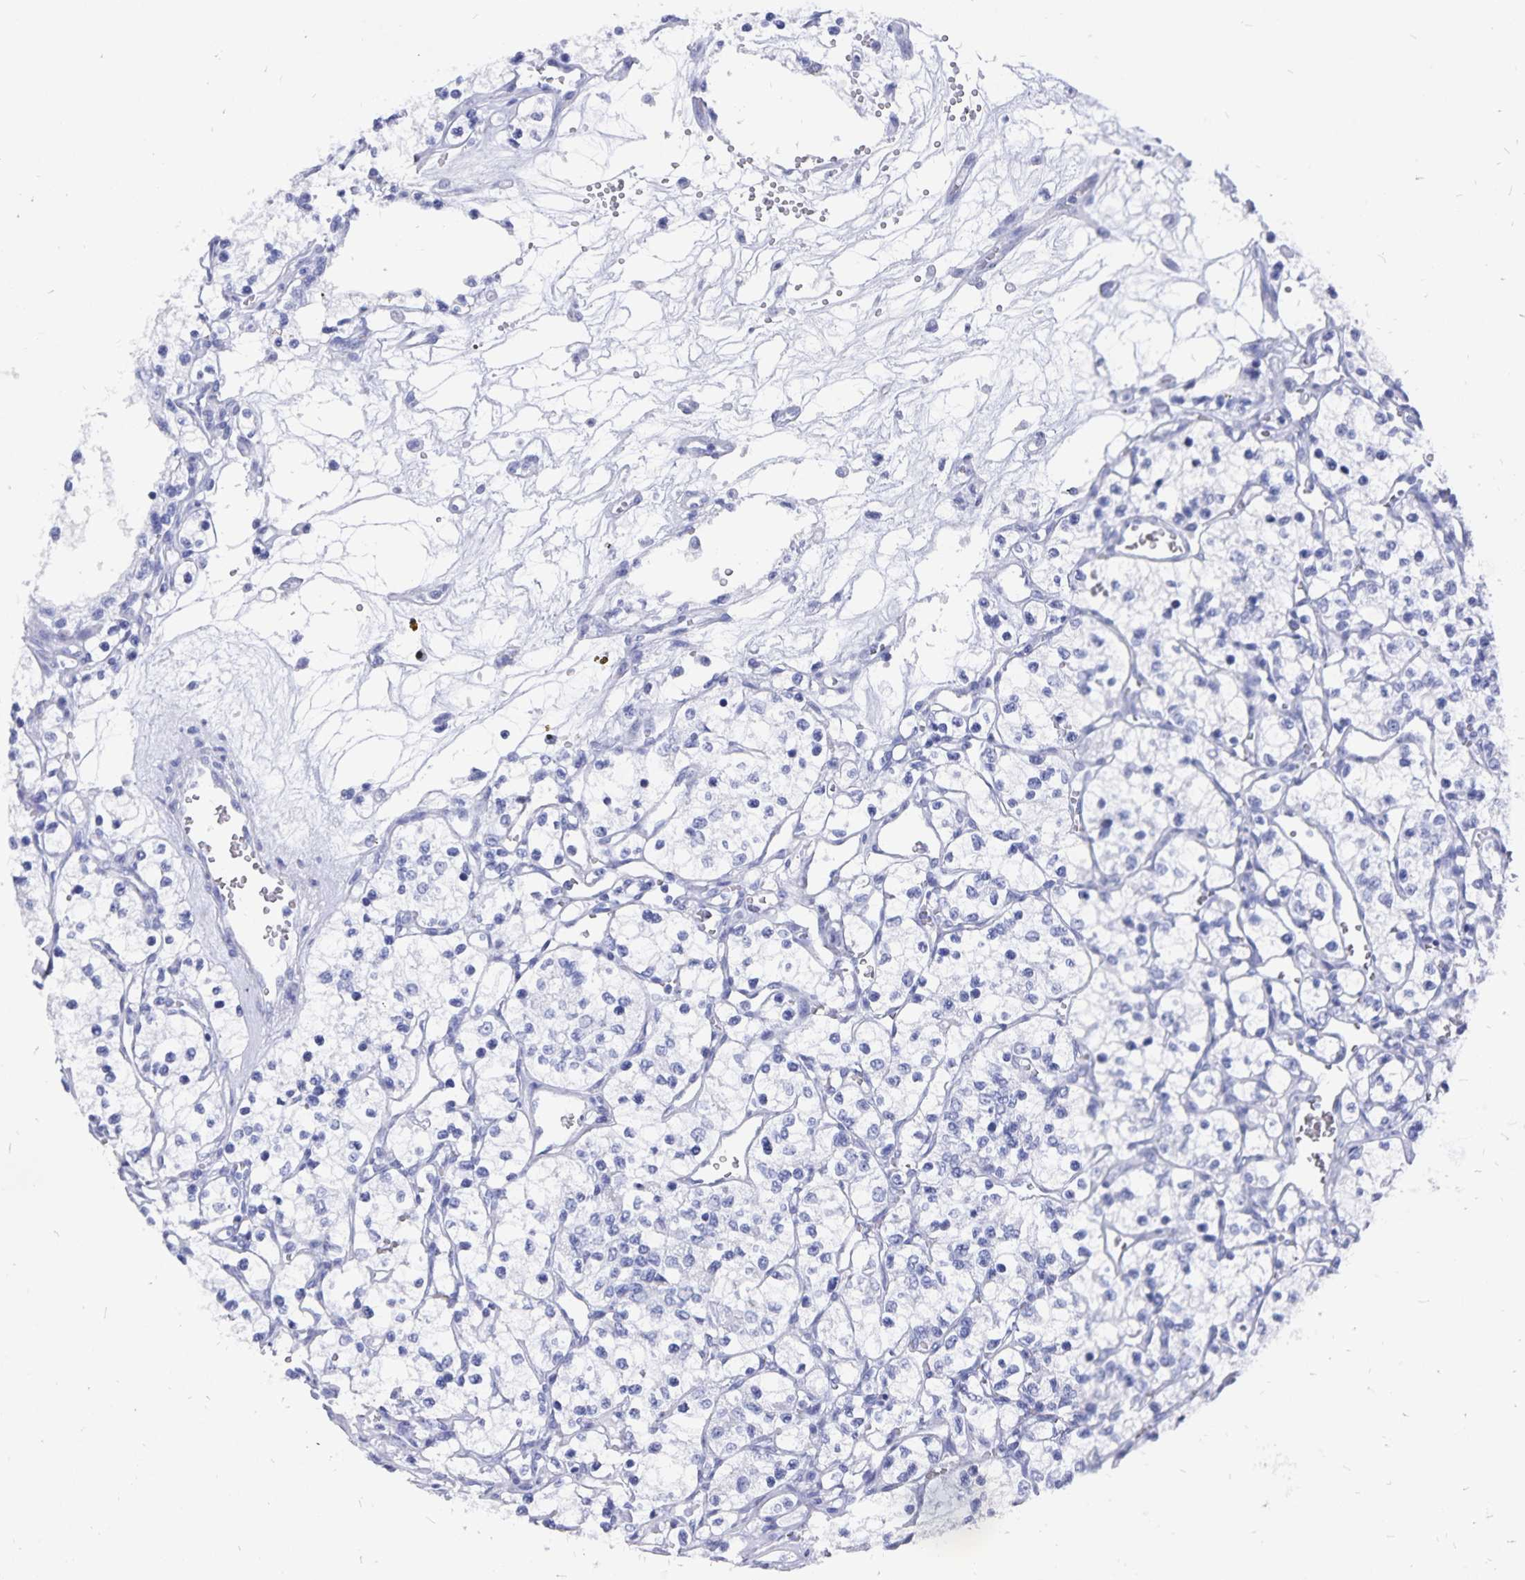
{"staining": {"intensity": "negative", "quantity": "none", "location": "none"}, "tissue": "renal cancer", "cell_type": "Tumor cells", "image_type": "cancer", "snomed": [{"axis": "morphology", "description": "Adenocarcinoma, NOS"}, {"axis": "topography", "description": "Kidney"}], "caption": "Tumor cells are negative for protein expression in human renal adenocarcinoma.", "gene": "ADH1A", "patient": {"sex": "female", "age": 69}}